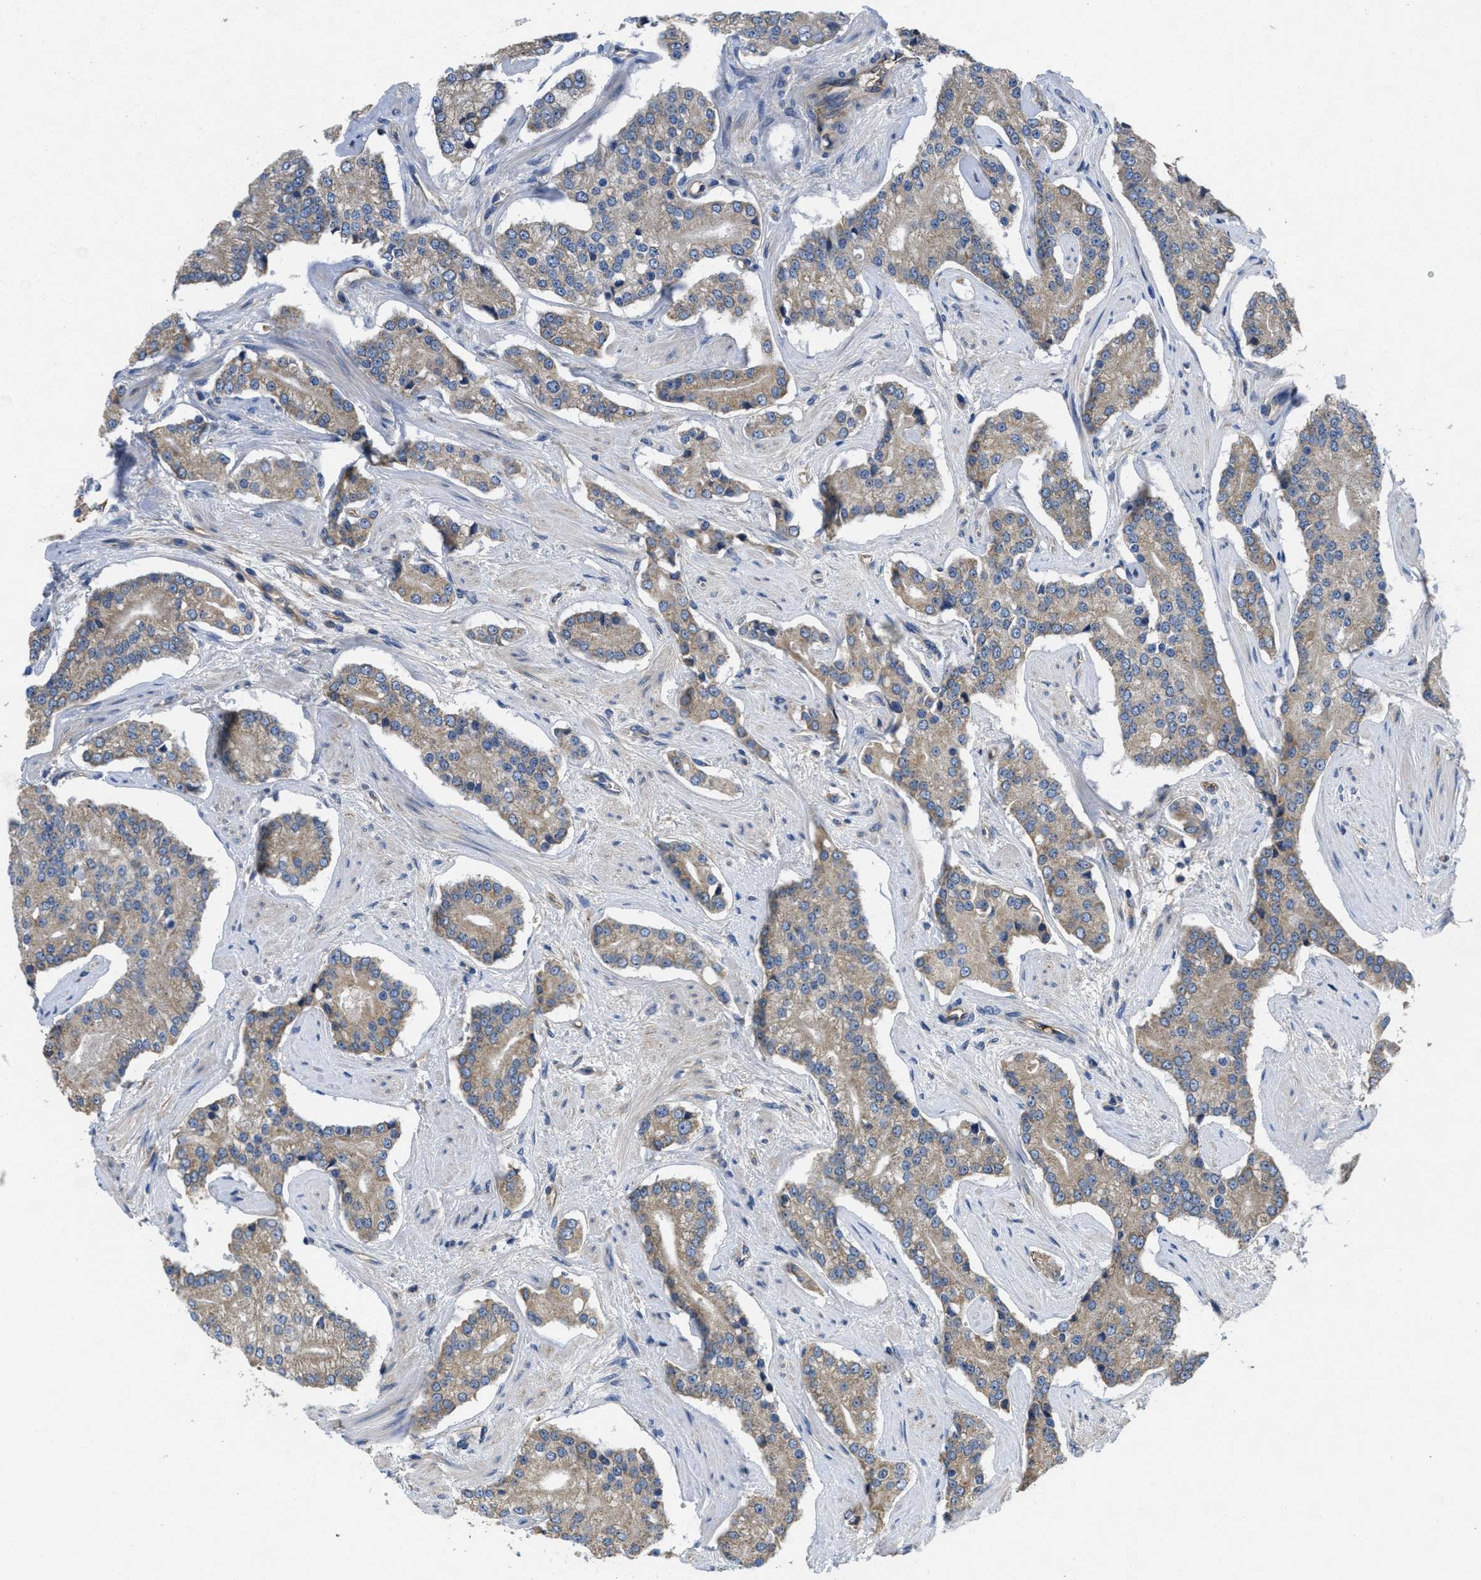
{"staining": {"intensity": "moderate", "quantity": "25%-75%", "location": "cytoplasmic/membranous"}, "tissue": "prostate cancer", "cell_type": "Tumor cells", "image_type": "cancer", "snomed": [{"axis": "morphology", "description": "Adenocarcinoma, High grade"}, {"axis": "topography", "description": "Prostate"}], "caption": "The micrograph reveals immunohistochemical staining of prostate adenocarcinoma (high-grade). There is moderate cytoplasmic/membranous positivity is present in approximately 25%-75% of tumor cells. The staining is performed using DAB brown chromogen to label protein expression. The nuclei are counter-stained blue using hematoxylin.", "gene": "GALK1", "patient": {"sex": "male", "age": 71}}